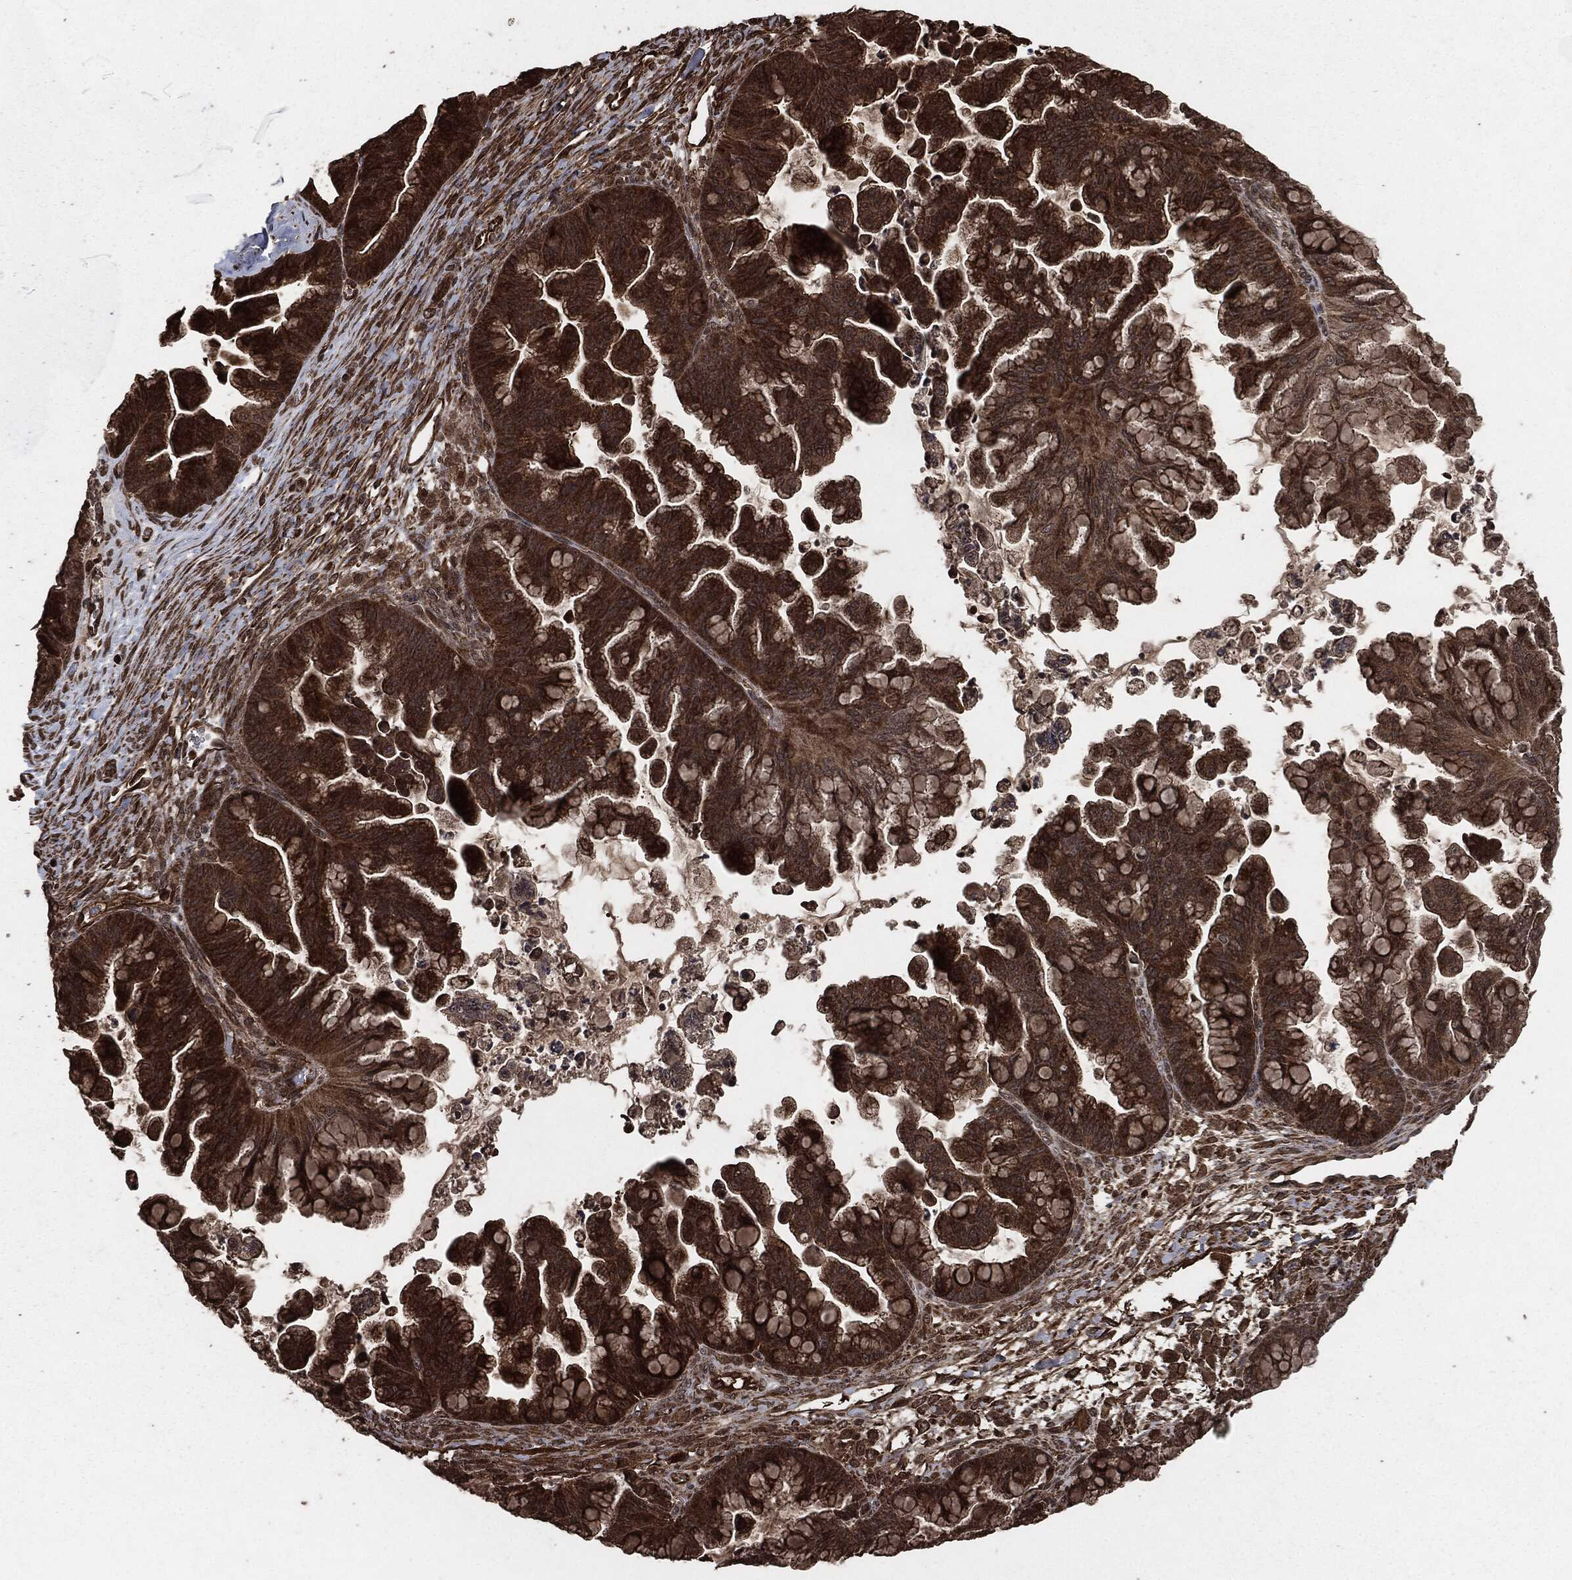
{"staining": {"intensity": "strong", "quantity": ">75%", "location": "cytoplasmic/membranous"}, "tissue": "ovarian cancer", "cell_type": "Tumor cells", "image_type": "cancer", "snomed": [{"axis": "morphology", "description": "Cystadenocarcinoma, mucinous, NOS"}, {"axis": "topography", "description": "Ovary"}], "caption": "Human ovarian mucinous cystadenocarcinoma stained for a protein (brown) exhibits strong cytoplasmic/membranous positive expression in approximately >75% of tumor cells.", "gene": "EGFR", "patient": {"sex": "female", "age": 67}}